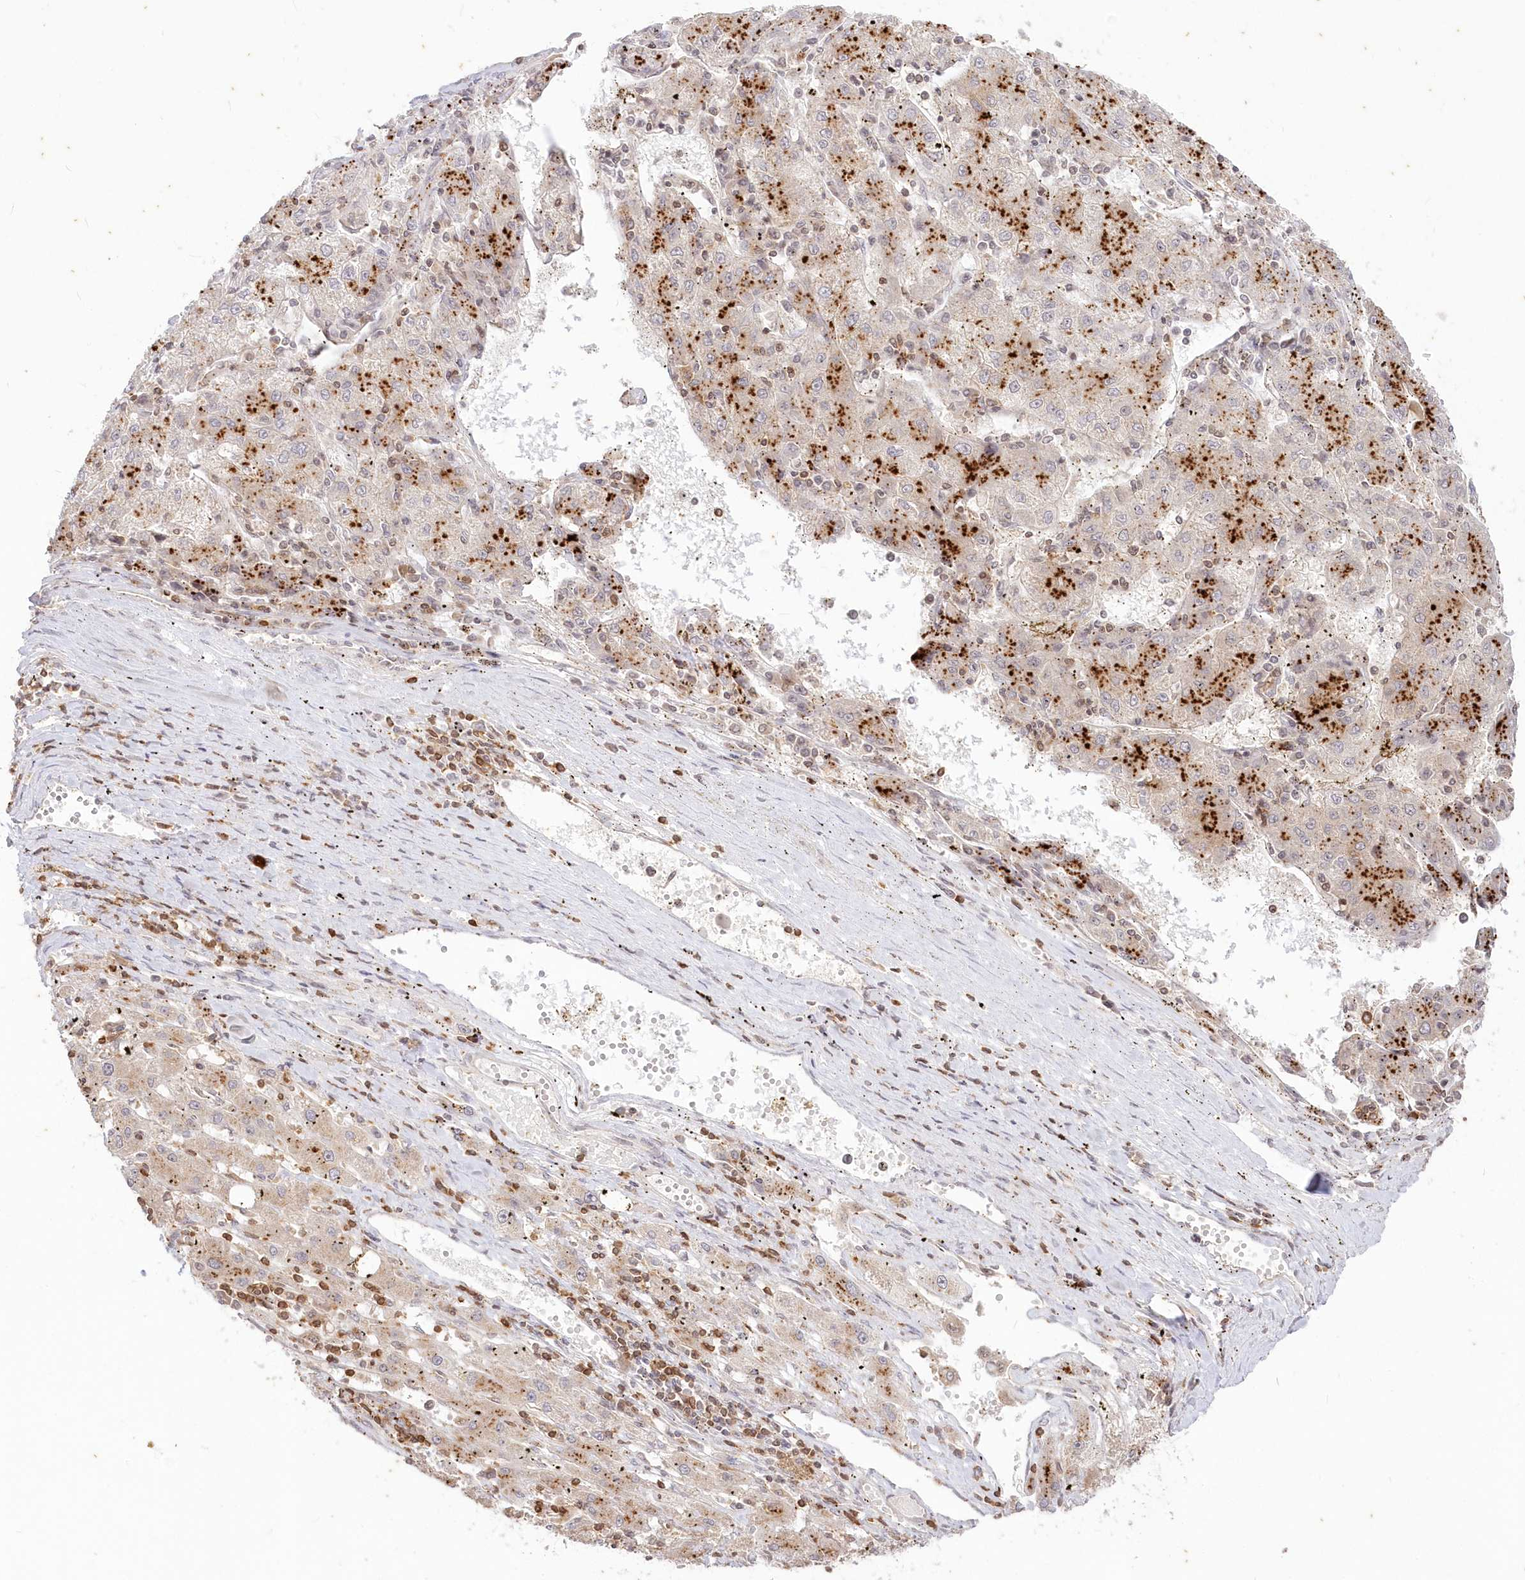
{"staining": {"intensity": "strong", "quantity": "25%-75%", "location": "cytoplasmic/membranous"}, "tissue": "liver cancer", "cell_type": "Tumor cells", "image_type": "cancer", "snomed": [{"axis": "morphology", "description": "Carcinoma, Hepatocellular, NOS"}, {"axis": "topography", "description": "Liver"}], "caption": "High-magnification brightfield microscopy of liver hepatocellular carcinoma stained with DAB (3,3'-diaminobenzidine) (brown) and counterstained with hematoxylin (blue). tumor cells exhibit strong cytoplasmic/membranous staining is present in about25%-75% of cells.", "gene": "MTMR3", "patient": {"sex": "male", "age": 72}}